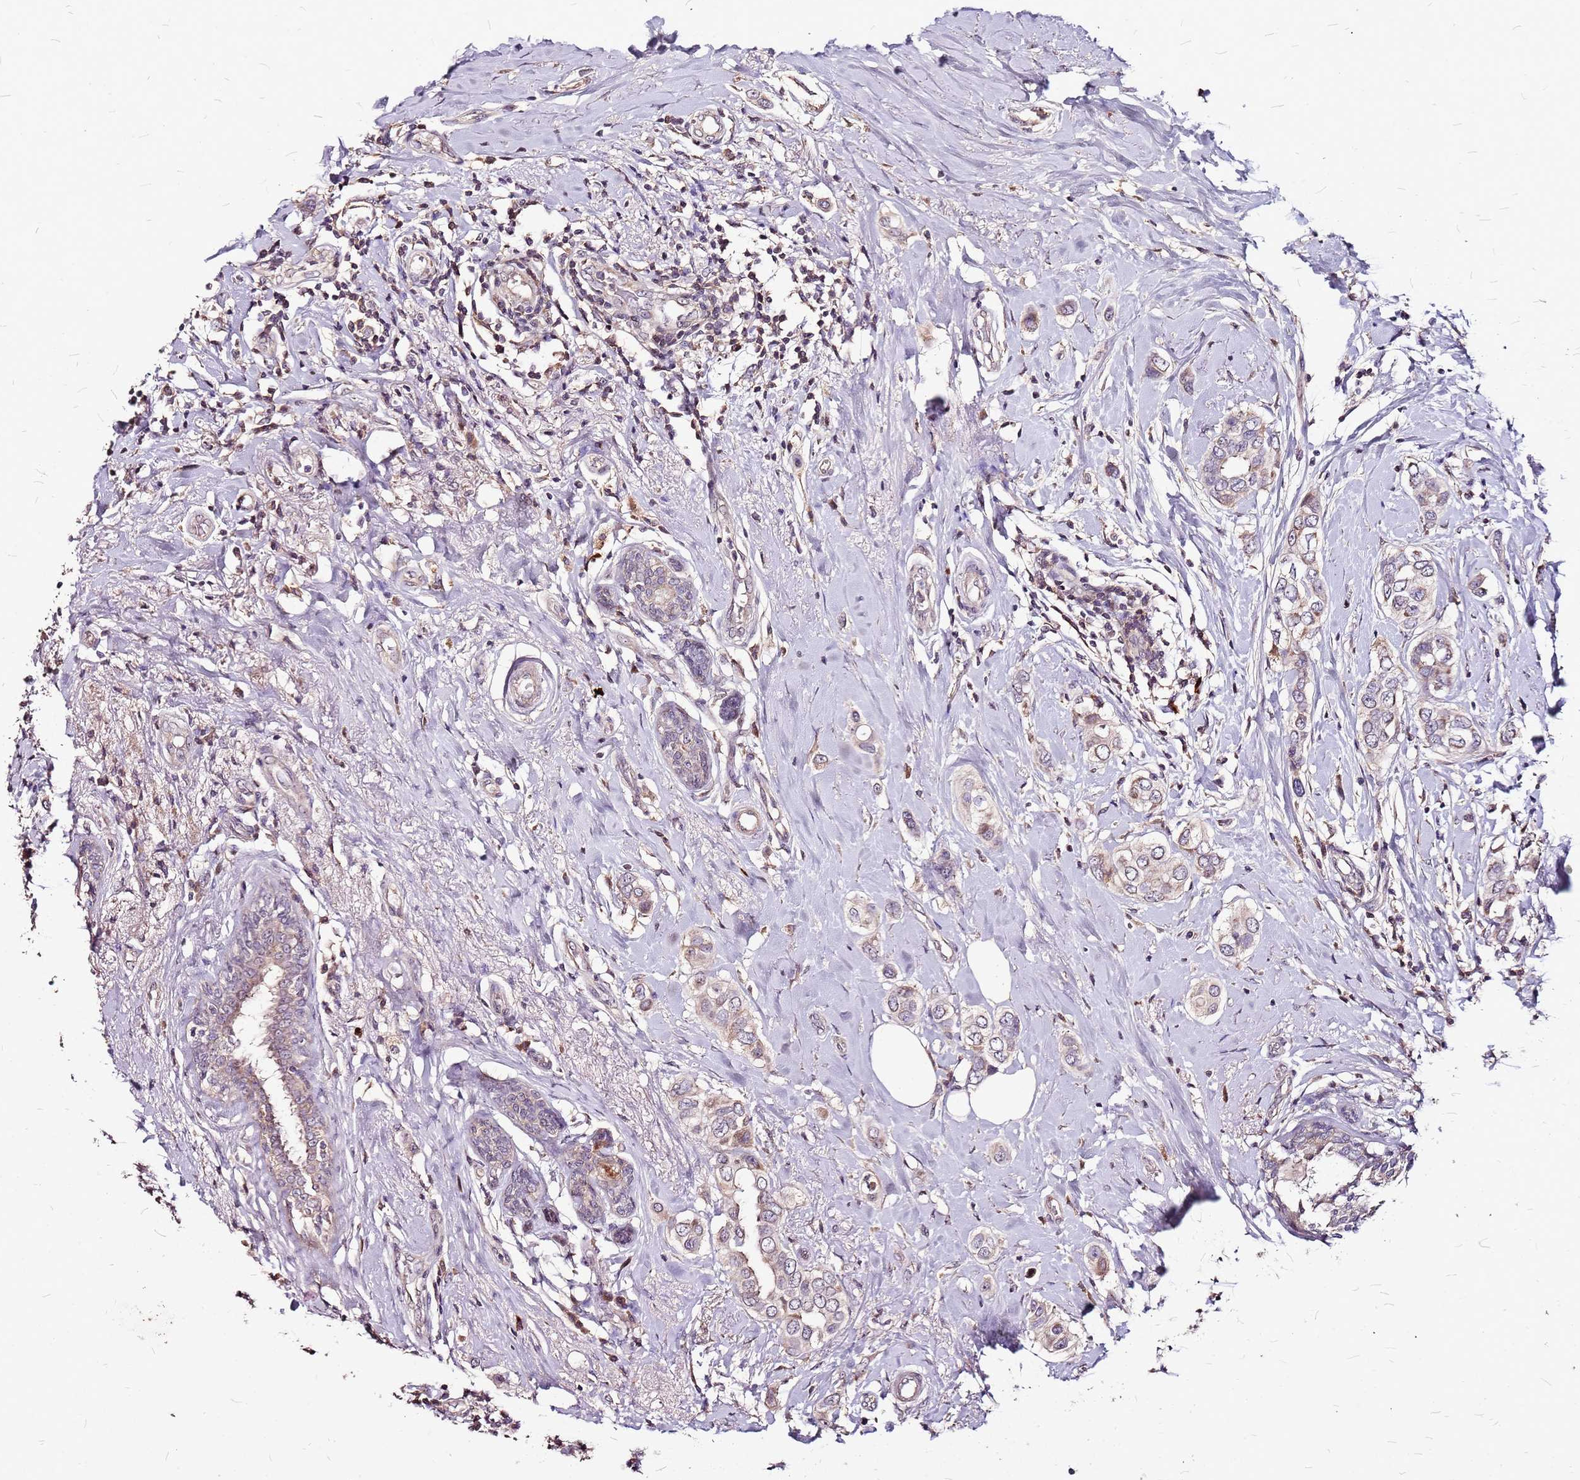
{"staining": {"intensity": "weak", "quantity": "25%-75%", "location": "cytoplasmic/membranous"}, "tissue": "breast cancer", "cell_type": "Tumor cells", "image_type": "cancer", "snomed": [{"axis": "morphology", "description": "Lobular carcinoma"}, {"axis": "topography", "description": "Breast"}], "caption": "Lobular carcinoma (breast) stained with DAB (3,3'-diaminobenzidine) immunohistochemistry reveals low levels of weak cytoplasmic/membranous expression in approximately 25%-75% of tumor cells.", "gene": "DCDC2C", "patient": {"sex": "female", "age": 51}}